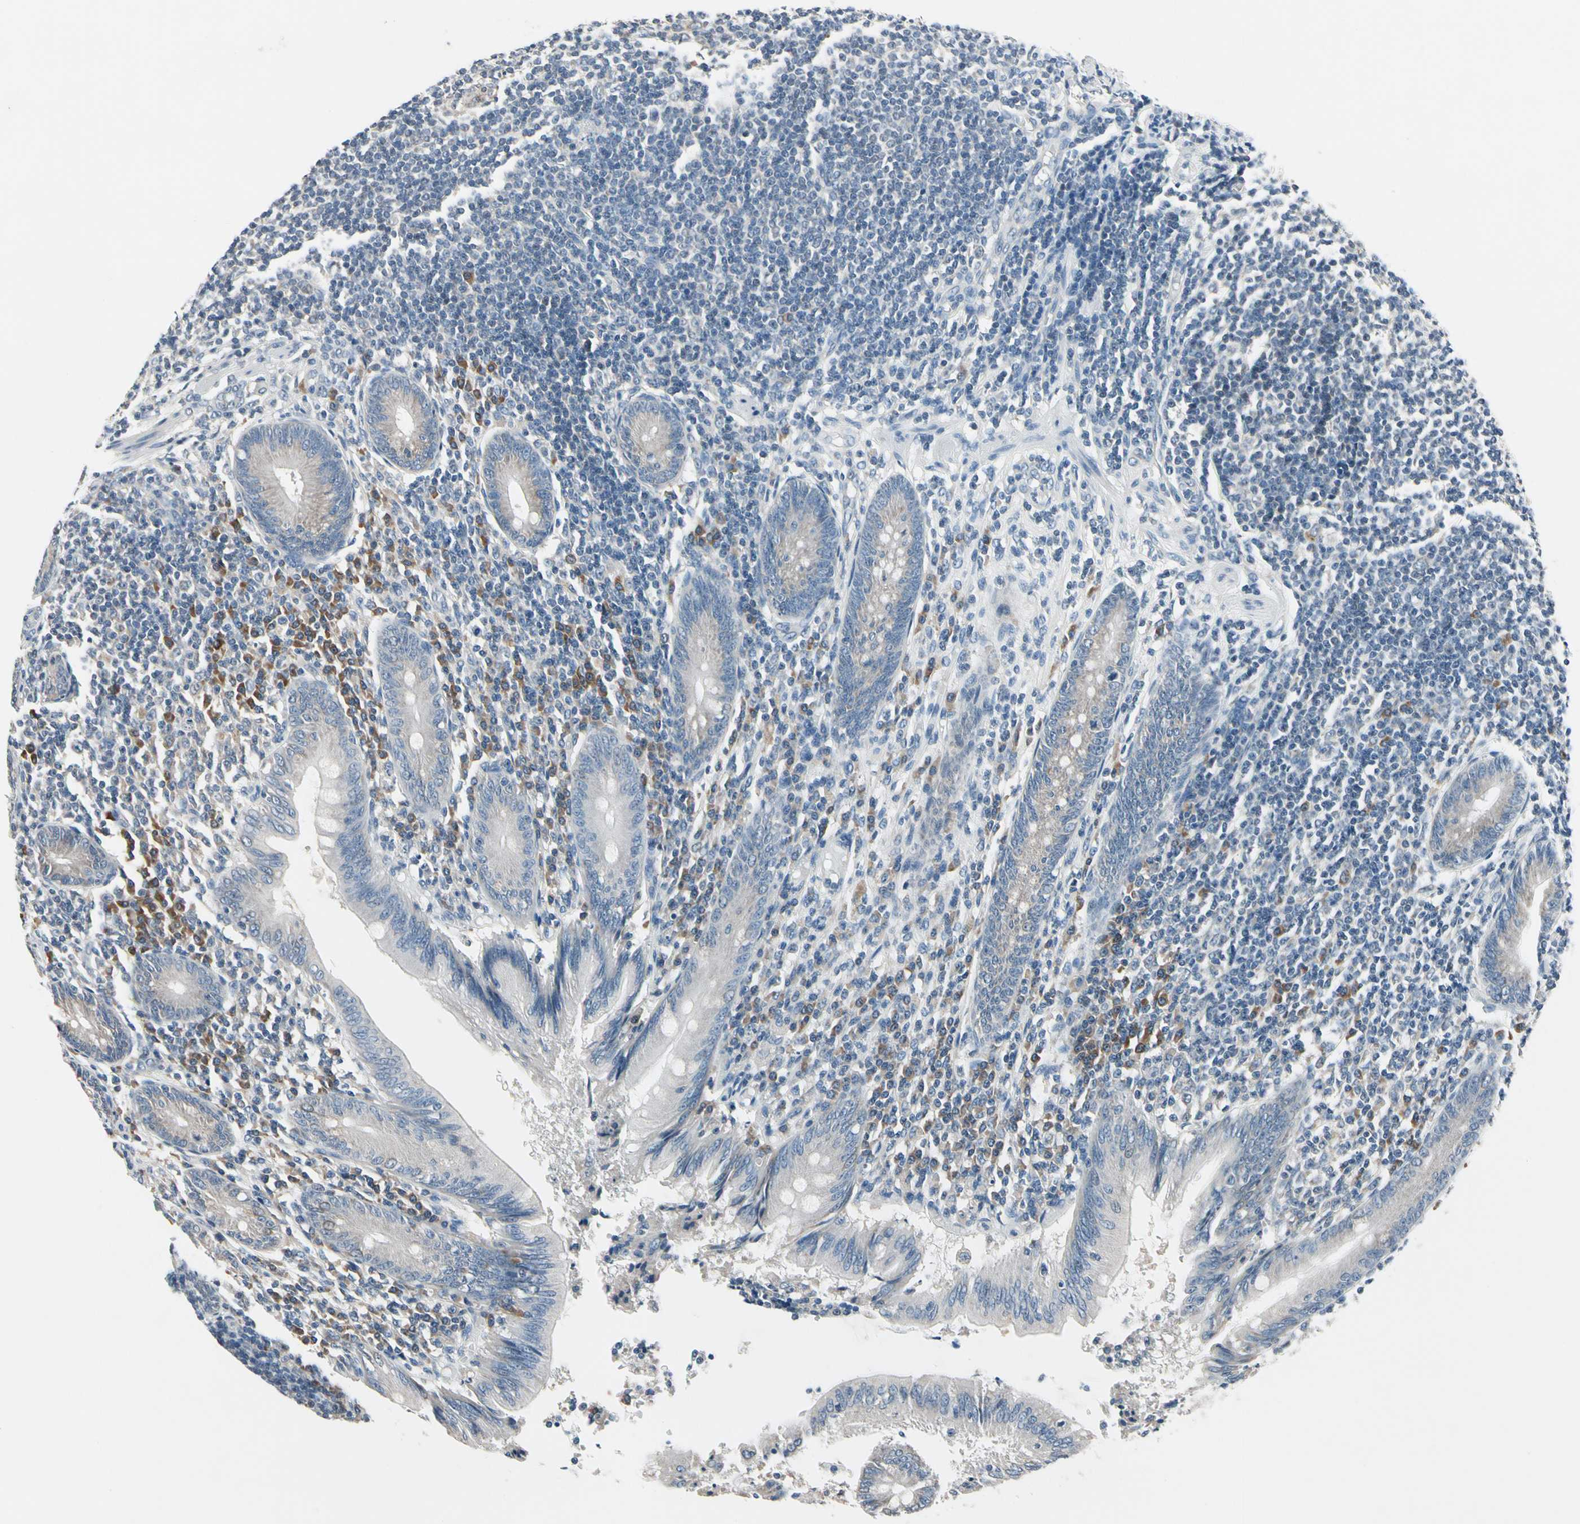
{"staining": {"intensity": "weak", "quantity": "<25%", "location": "cytoplasmic/membranous"}, "tissue": "appendix", "cell_type": "Glandular cells", "image_type": "normal", "snomed": [{"axis": "morphology", "description": "Normal tissue, NOS"}, {"axis": "morphology", "description": "Inflammation, NOS"}, {"axis": "topography", "description": "Appendix"}], "caption": "Benign appendix was stained to show a protein in brown. There is no significant positivity in glandular cells. Nuclei are stained in blue.", "gene": "SELENOK", "patient": {"sex": "male", "age": 46}}